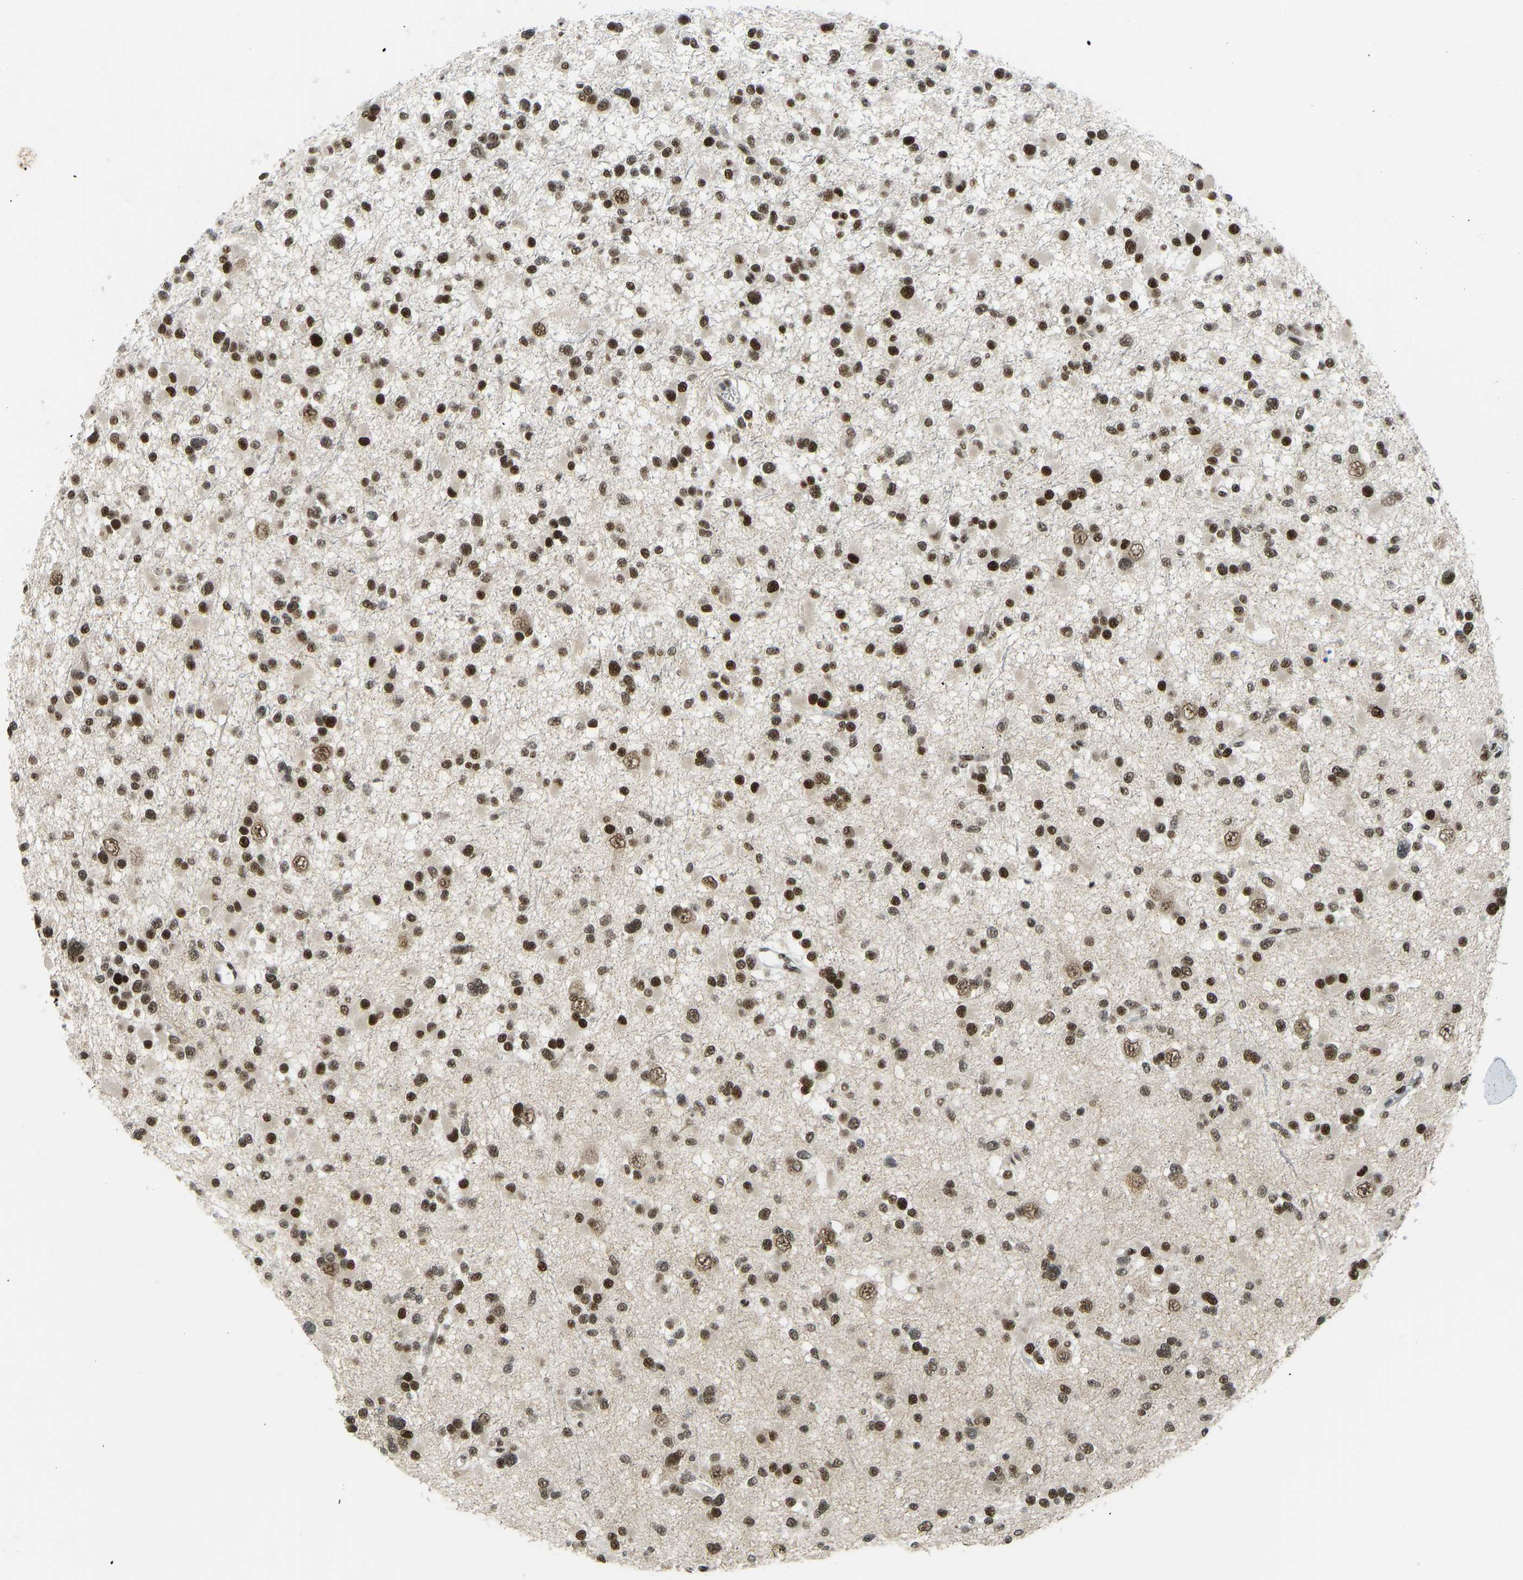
{"staining": {"intensity": "strong", "quantity": ">75%", "location": "nuclear"}, "tissue": "glioma", "cell_type": "Tumor cells", "image_type": "cancer", "snomed": [{"axis": "morphology", "description": "Glioma, malignant, Low grade"}, {"axis": "topography", "description": "Brain"}], "caption": "Human glioma stained with a protein marker displays strong staining in tumor cells.", "gene": "FOXK1", "patient": {"sex": "female", "age": 22}}